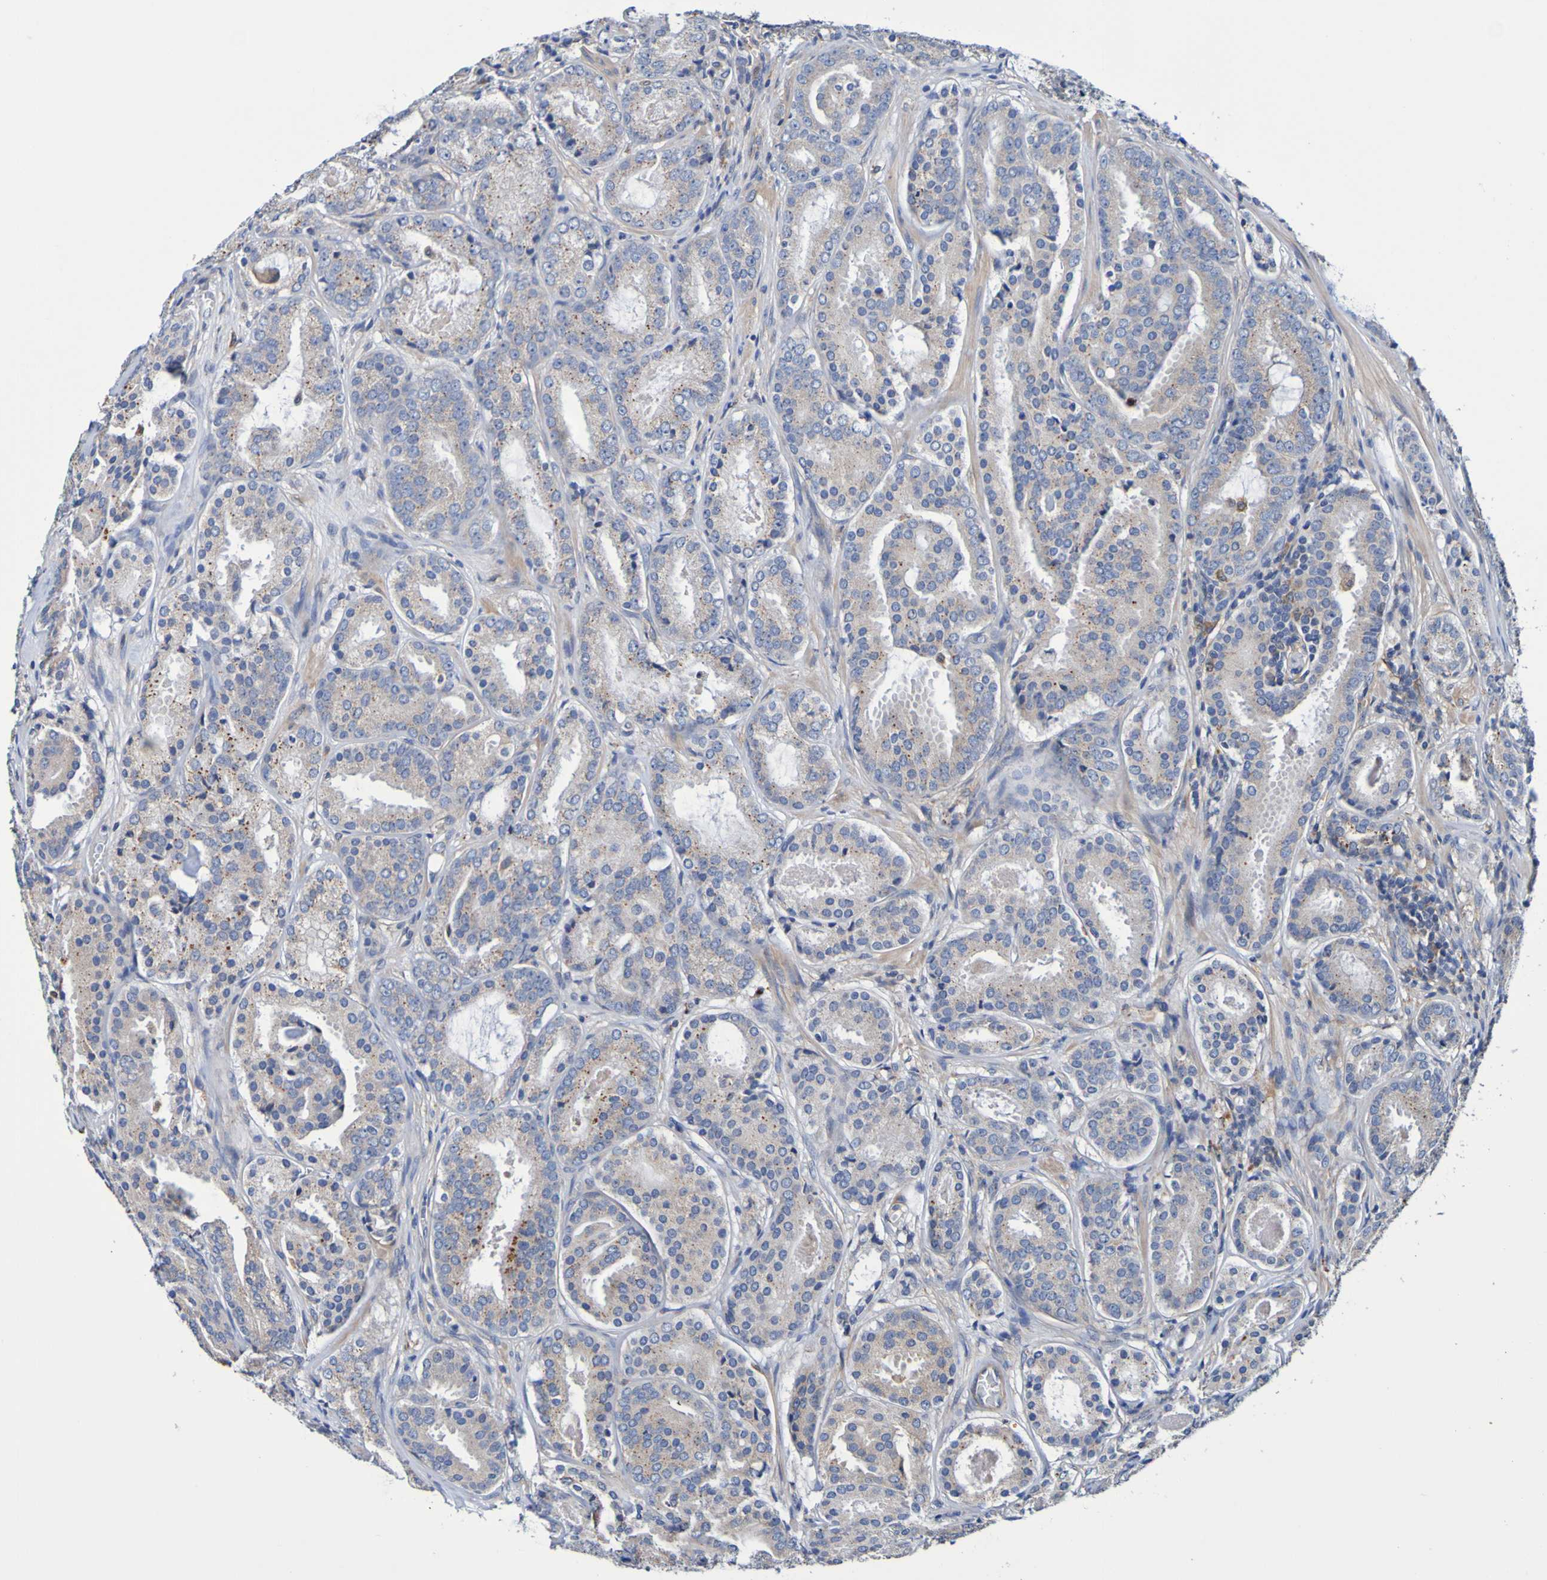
{"staining": {"intensity": "weak", "quantity": ">75%", "location": "cytoplasmic/membranous"}, "tissue": "prostate cancer", "cell_type": "Tumor cells", "image_type": "cancer", "snomed": [{"axis": "morphology", "description": "Adenocarcinoma, Low grade"}, {"axis": "topography", "description": "Prostate"}], "caption": "Prostate low-grade adenocarcinoma stained with a protein marker shows weak staining in tumor cells.", "gene": "METAP2", "patient": {"sex": "male", "age": 69}}